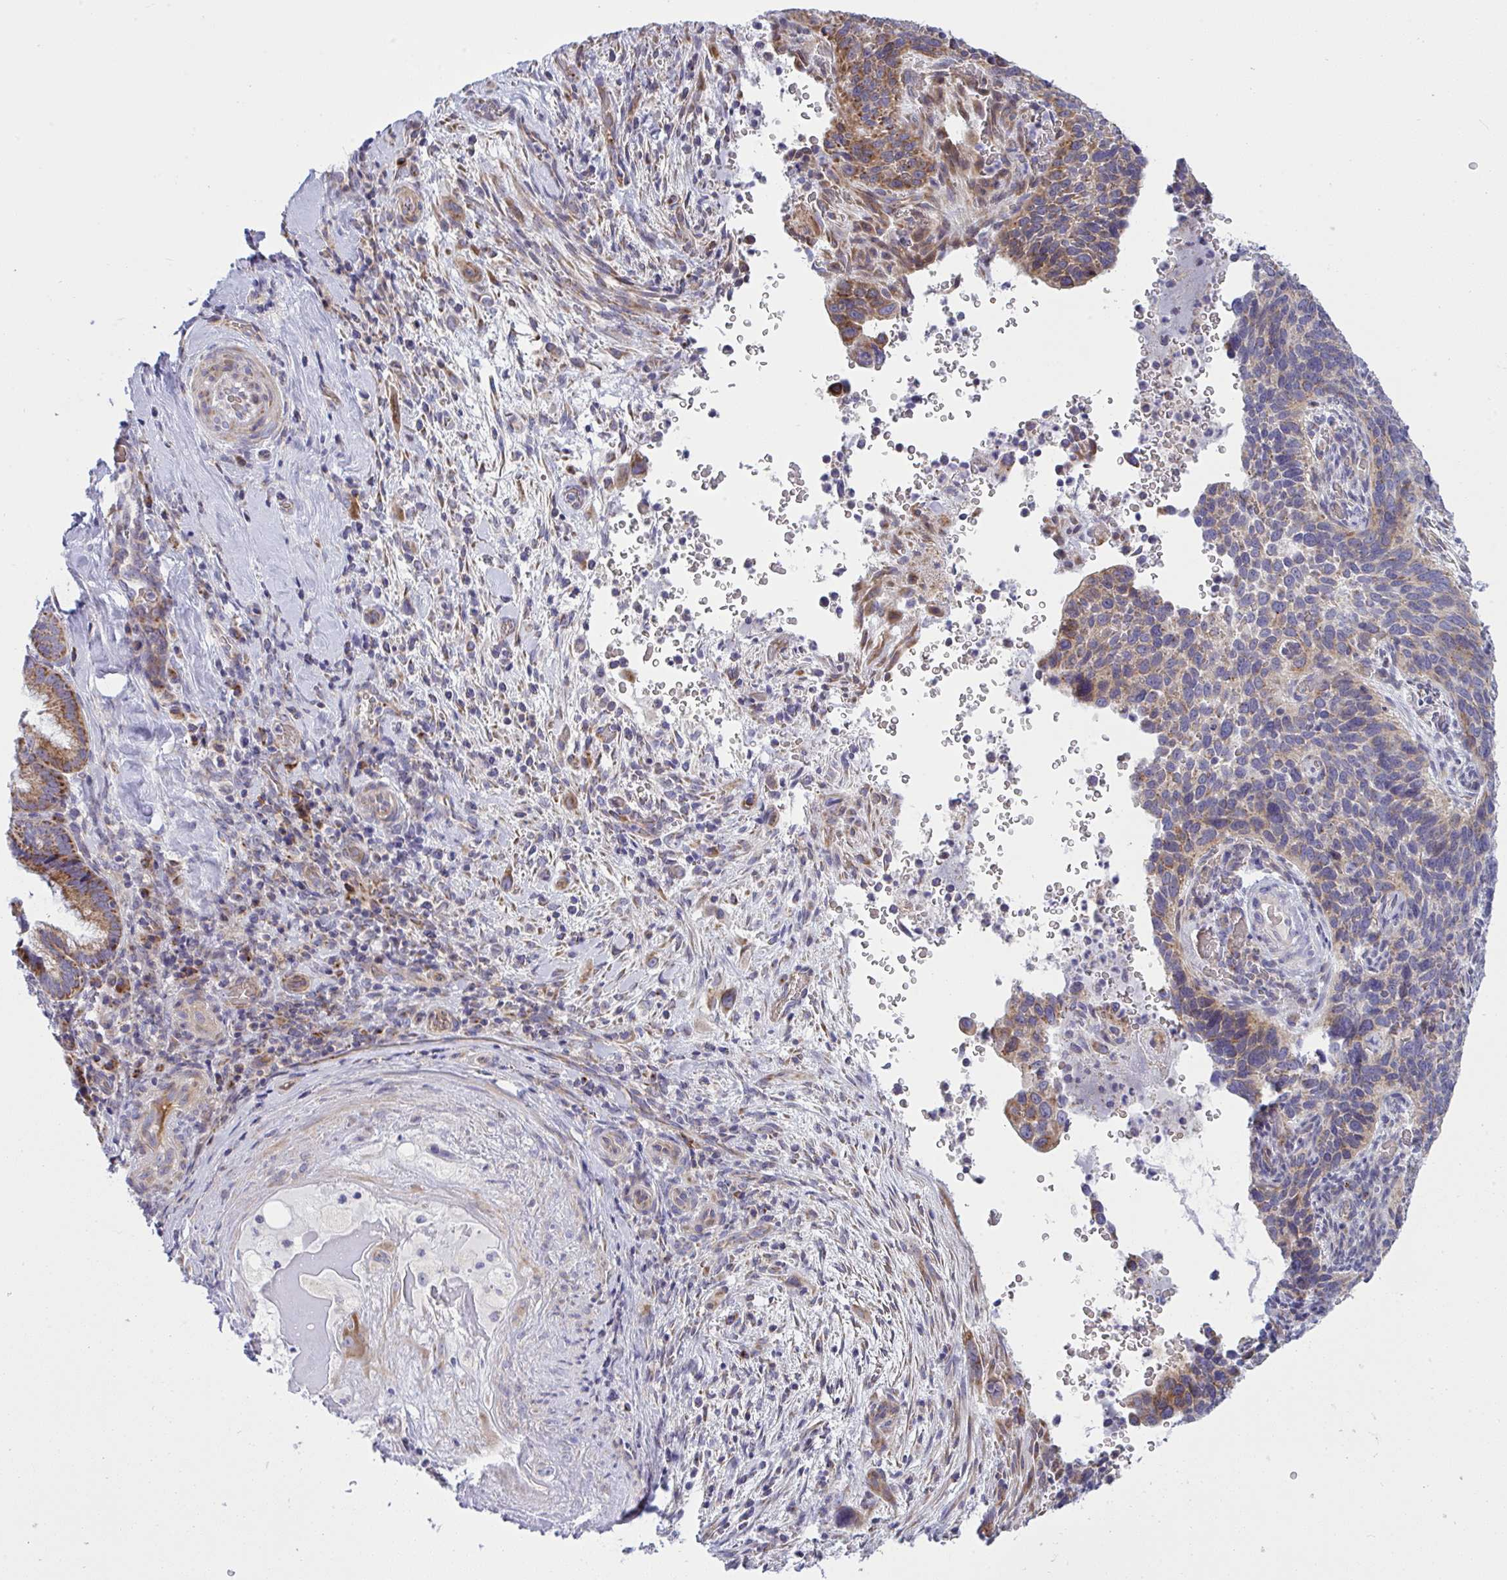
{"staining": {"intensity": "moderate", "quantity": "25%-75%", "location": "cytoplasmic/membranous"}, "tissue": "cervical cancer", "cell_type": "Tumor cells", "image_type": "cancer", "snomed": [{"axis": "morphology", "description": "Squamous cell carcinoma, NOS"}, {"axis": "topography", "description": "Cervix"}], "caption": "Immunohistochemistry (IHC) photomicrograph of cervical squamous cell carcinoma stained for a protein (brown), which demonstrates medium levels of moderate cytoplasmic/membranous positivity in approximately 25%-75% of tumor cells.", "gene": "NTN1", "patient": {"sex": "female", "age": 51}}